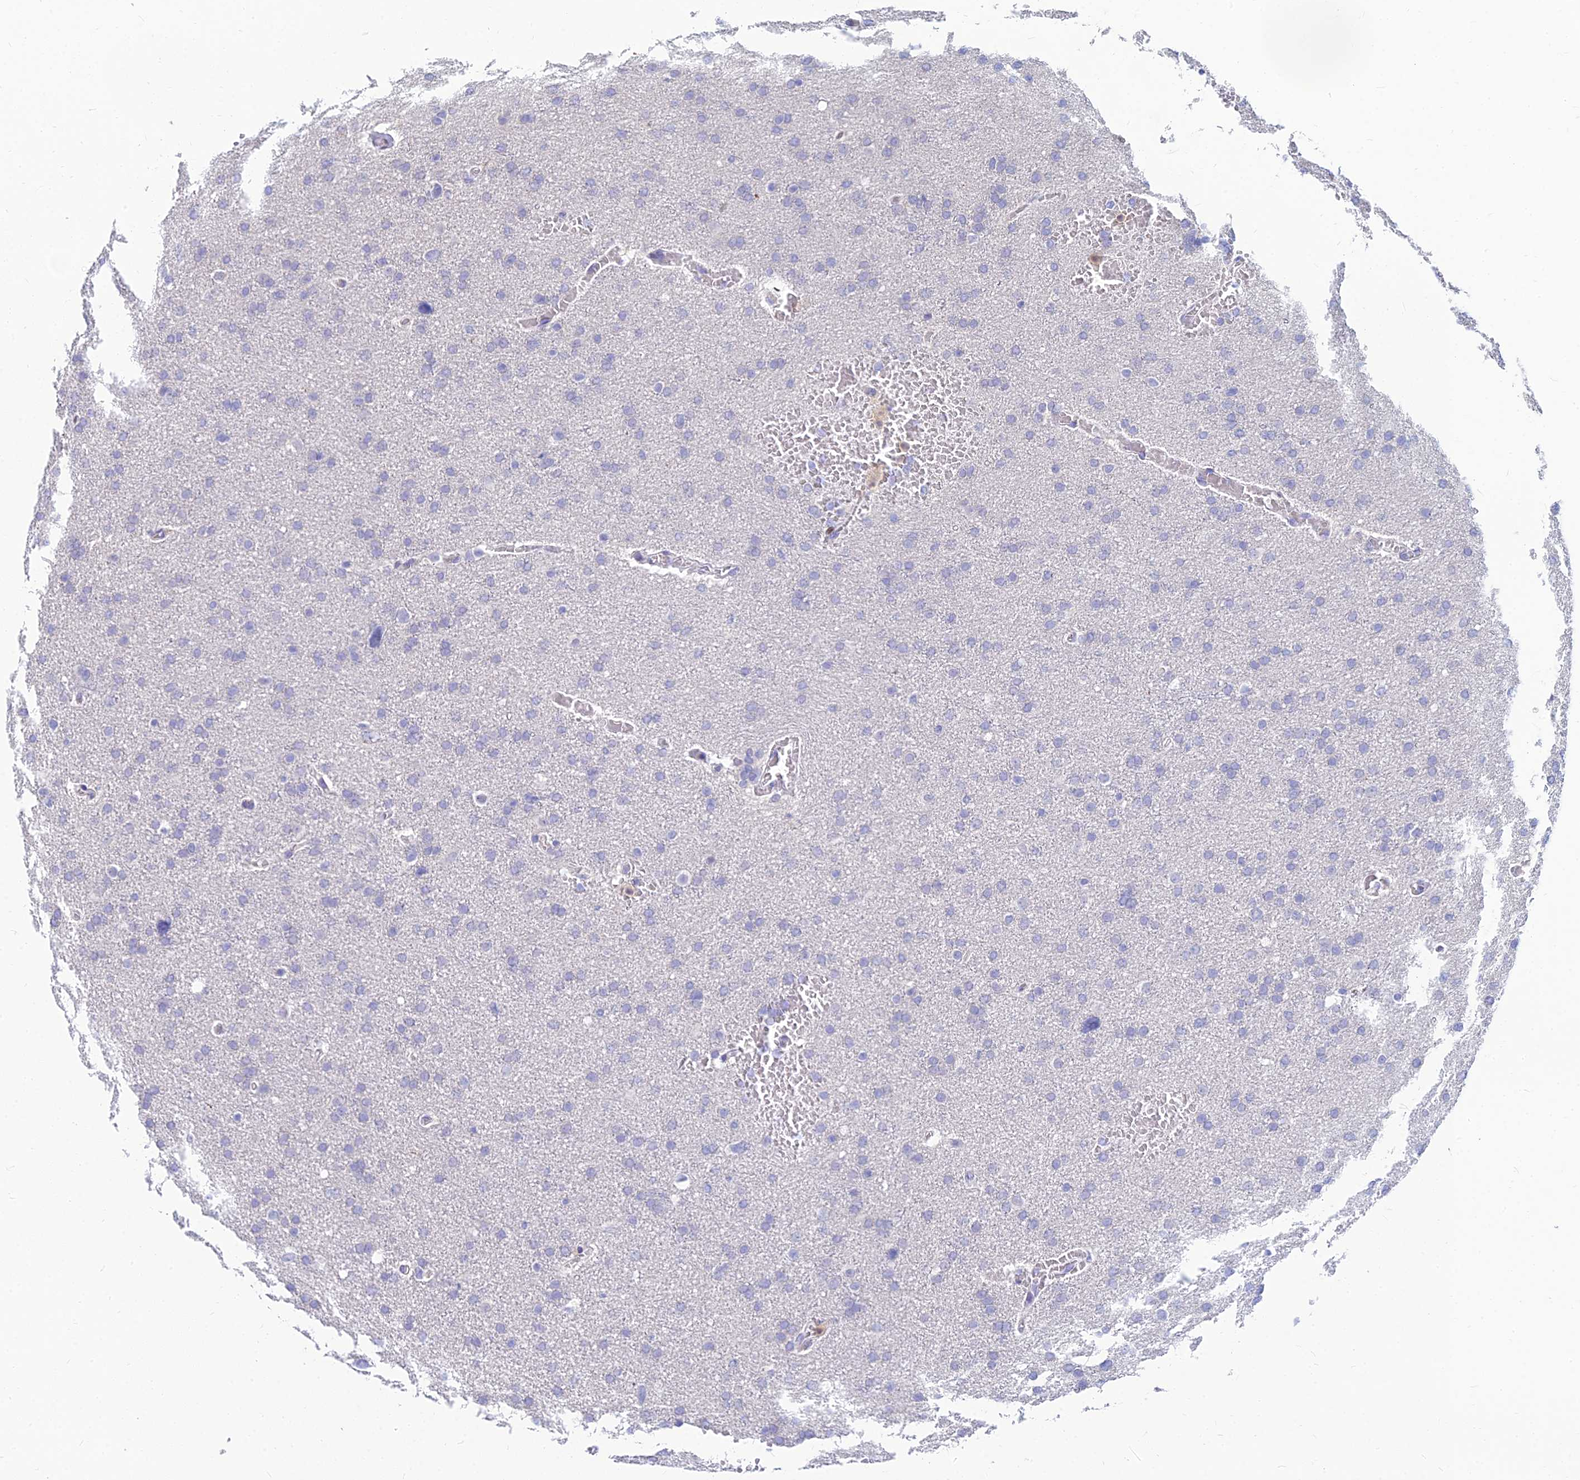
{"staining": {"intensity": "negative", "quantity": "none", "location": "none"}, "tissue": "glioma", "cell_type": "Tumor cells", "image_type": "cancer", "snomed": [{"axis": "morphology", "description": "Glioma, malignant, High grade"}, {"axis": "topography", "description": "Cerebral cortex"}], "caption": "A micrograph of human glioma is negative for staining in tumor cells. The staining is performed using DAB (3,3'-diaminobenzidine) brown chromogen with nuclei counter-stained in using hematoxylin.", "gene": "GOLGA6D", "patient": {"sex": "female", "age": 36}}